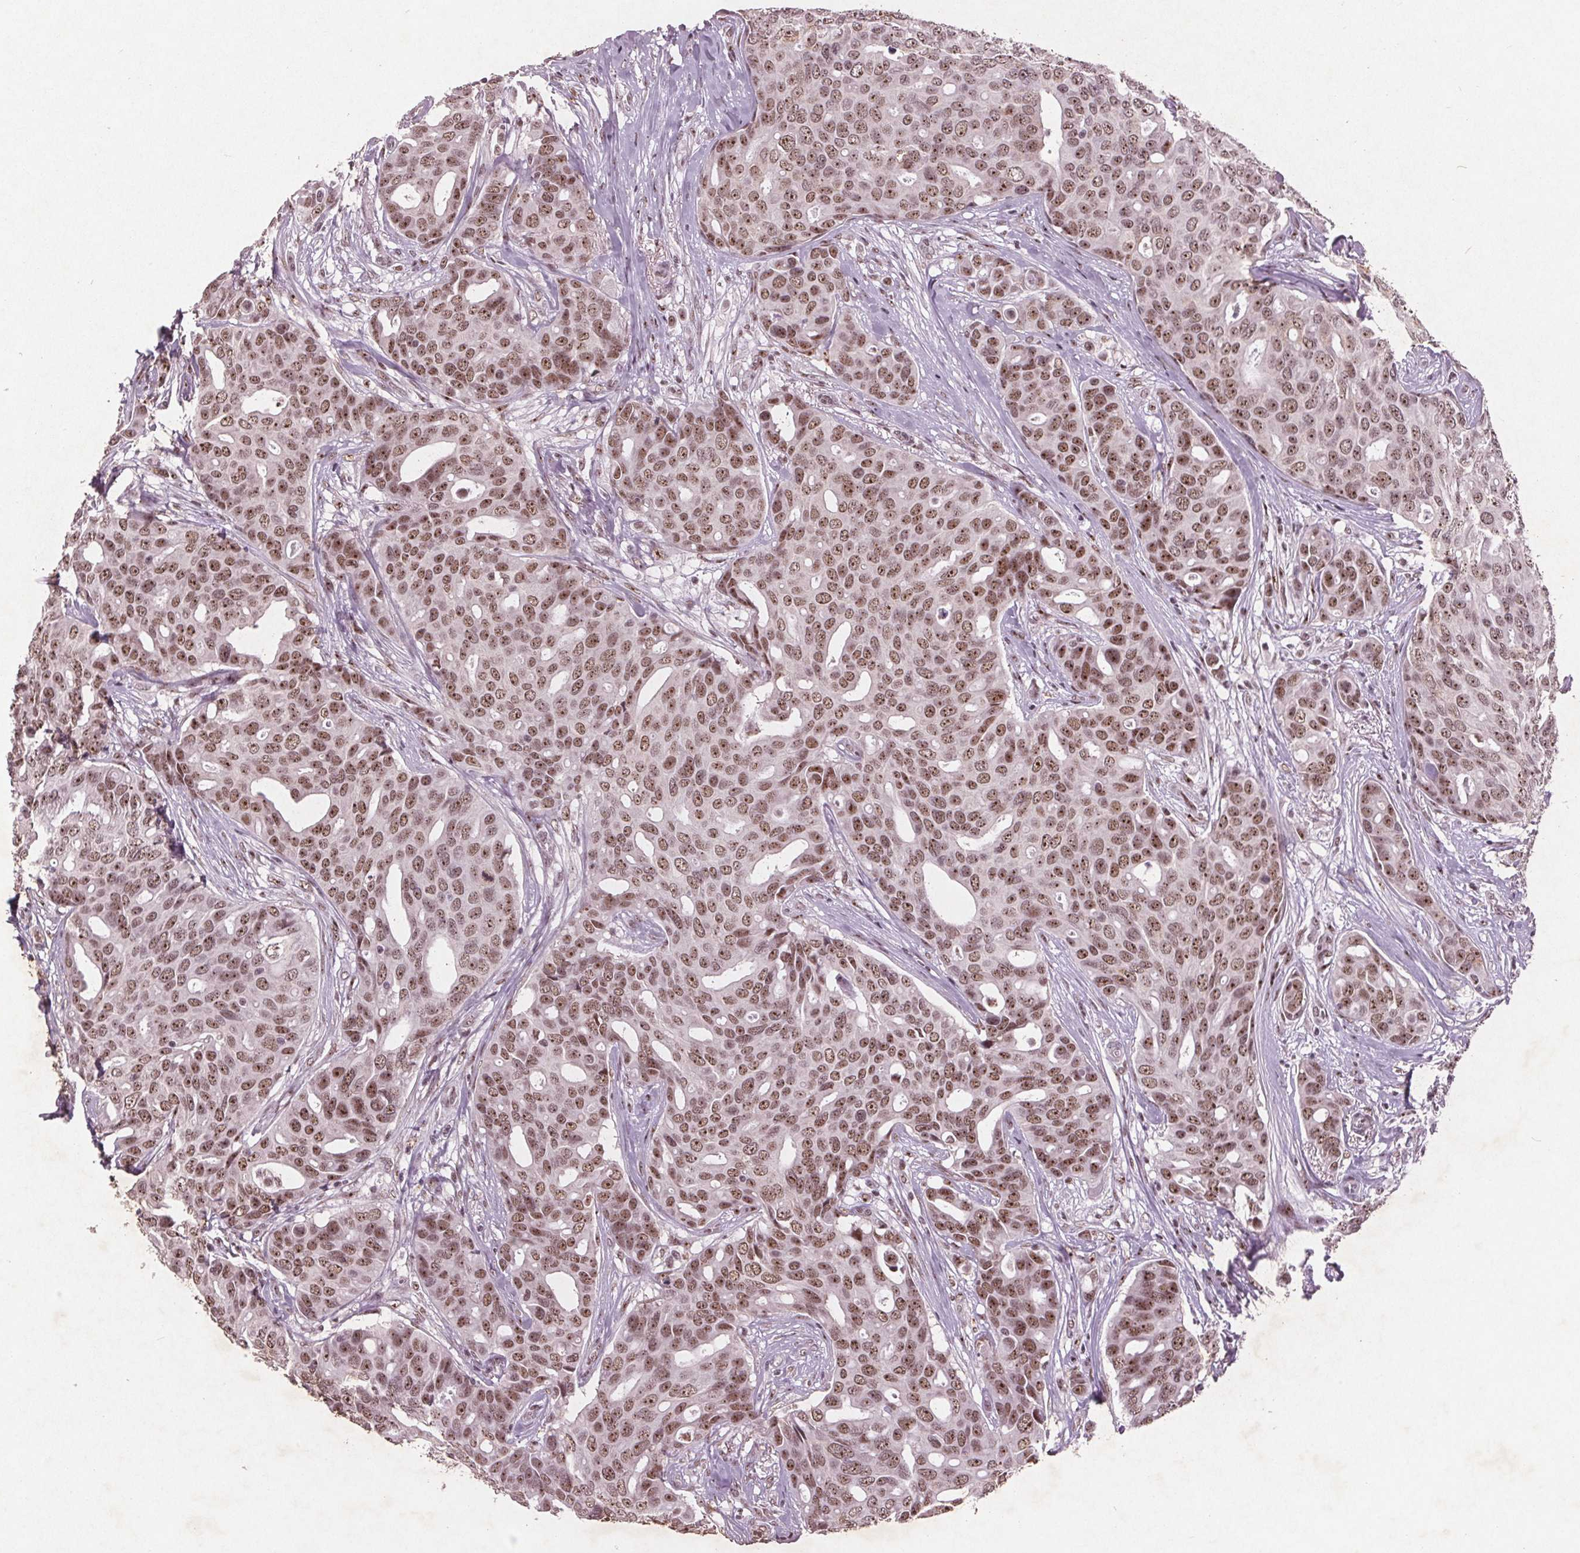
{"staining": {"intensity": "moderate", "quantity": ">75%", "location": "nuclear"}, "tissue": "breast cancer", "cell_type": "Tumor cells", "image_type": "cancer", "snomed": [{"axis": "morphology", "description": "Duct carcinoma"}, {"axis": "topography", "description": "Breast"}], "caption": "A photomicrograph of human infiltrating ductal carcinoma (breast) stained for a protein reveals moderate nuclear brown staining in tumor cells. (brown staining indicates protein expression, while blue staining denotes nuclei).", "gene": "RPS6KA2", "patient": {"sex": "female", "age": 54}}